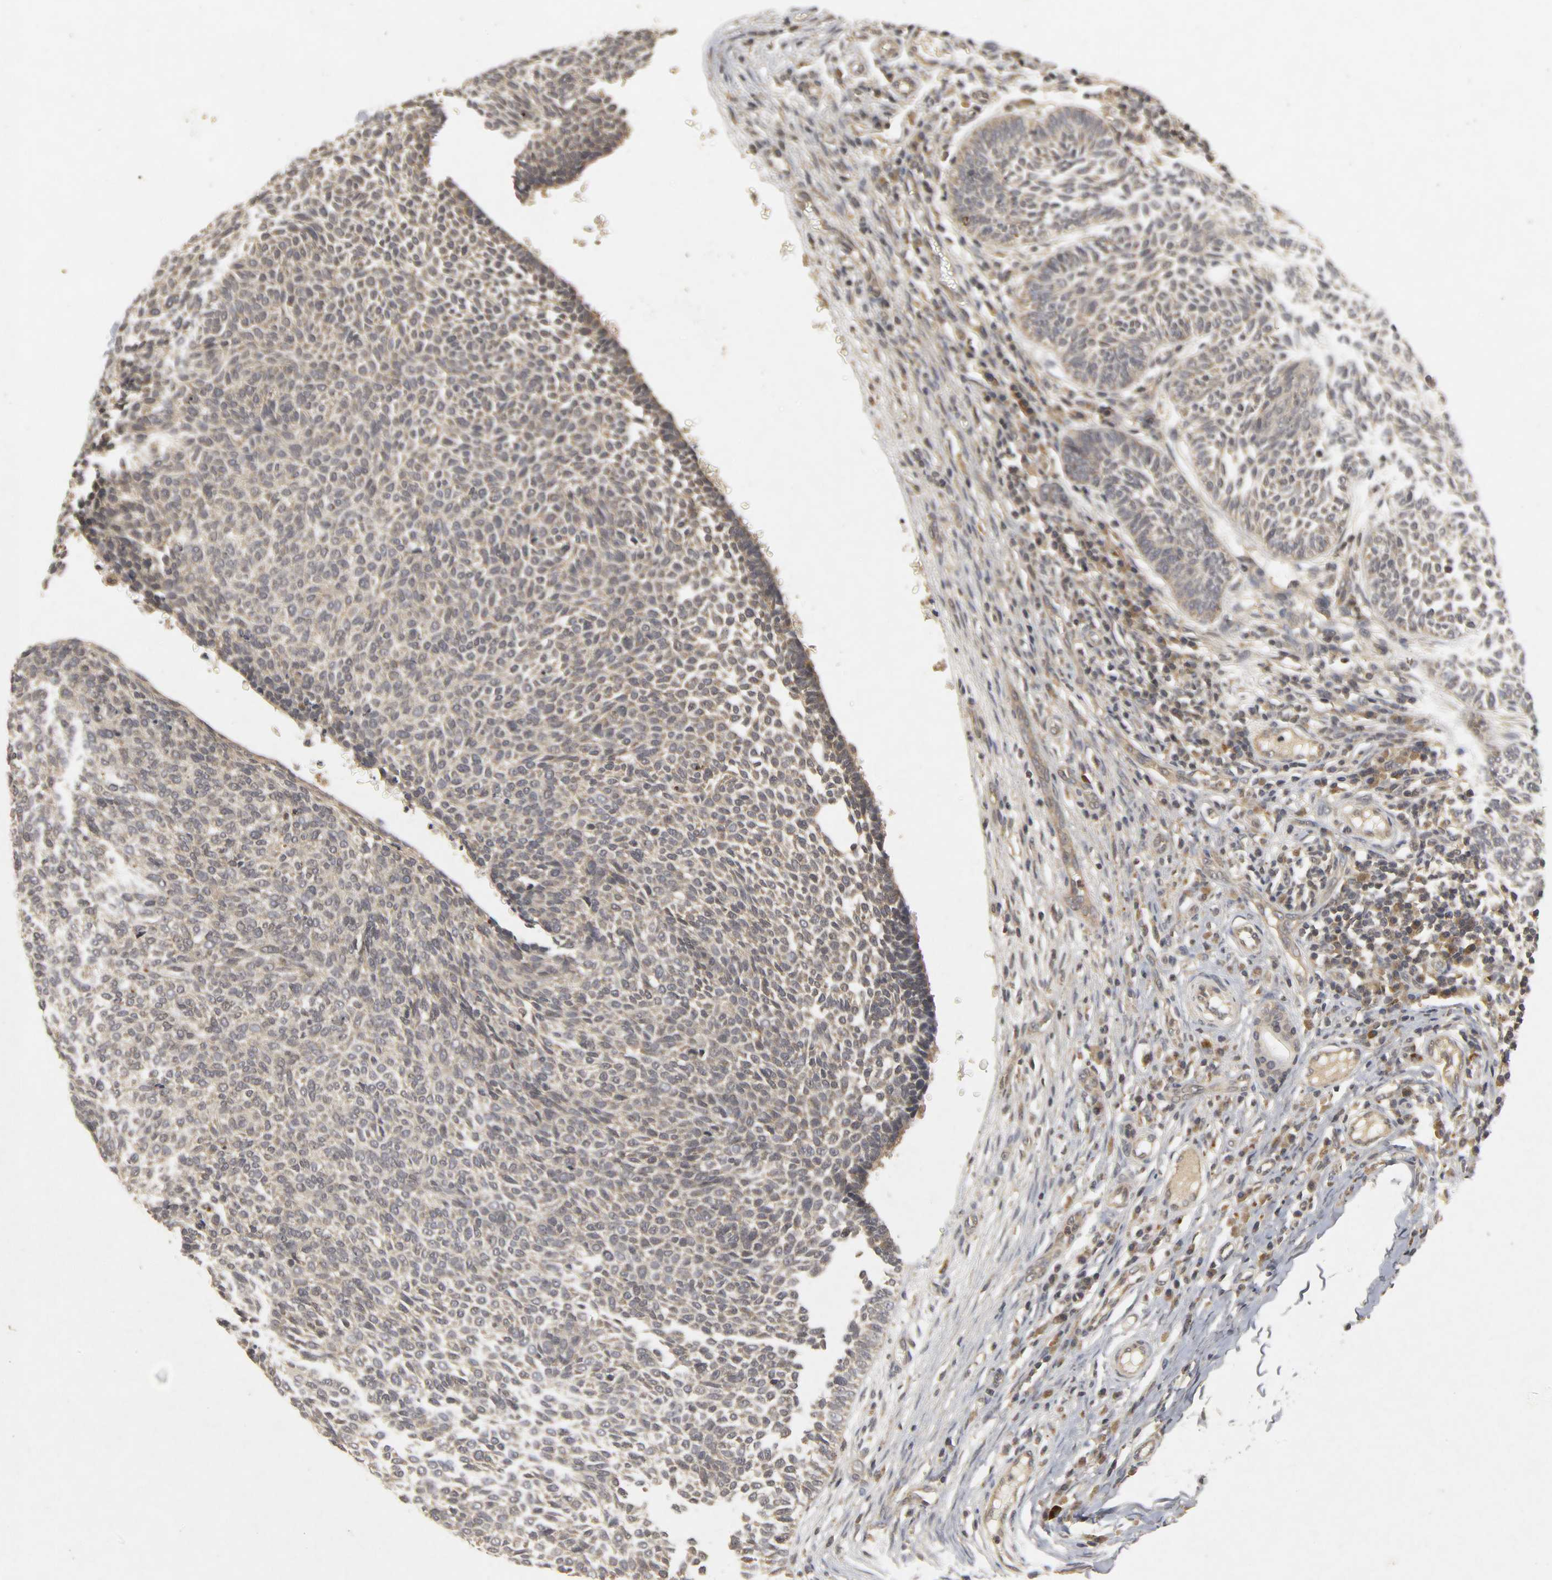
{"staining": {"intensity": "weak", "quantity": ">75%", "location": "cytoplasmic/membranous"}, "tissue": "skin cancer", "cell_type": "Tumor cells", "image_type": "cancer", "snomed": [{"axis": "morphology", "description": "Normal tissue, NOS"}, {"axis": "morphology", "description": "Basal cell carcinoma"}, {"axis": "topography", "description": "Skin"}], "caption": "Brown immunohistochemical staining in basal cell carcinoma (skin) shows weak cytoplasmic/membranous staining in about >75% of tumor cells. (DAB (3,3'-diaminobenzidine) IHC with brightfield microscopy, high magnification).", "gene": "TRAF6", "patient": {"sex": "male", "age": 87}}